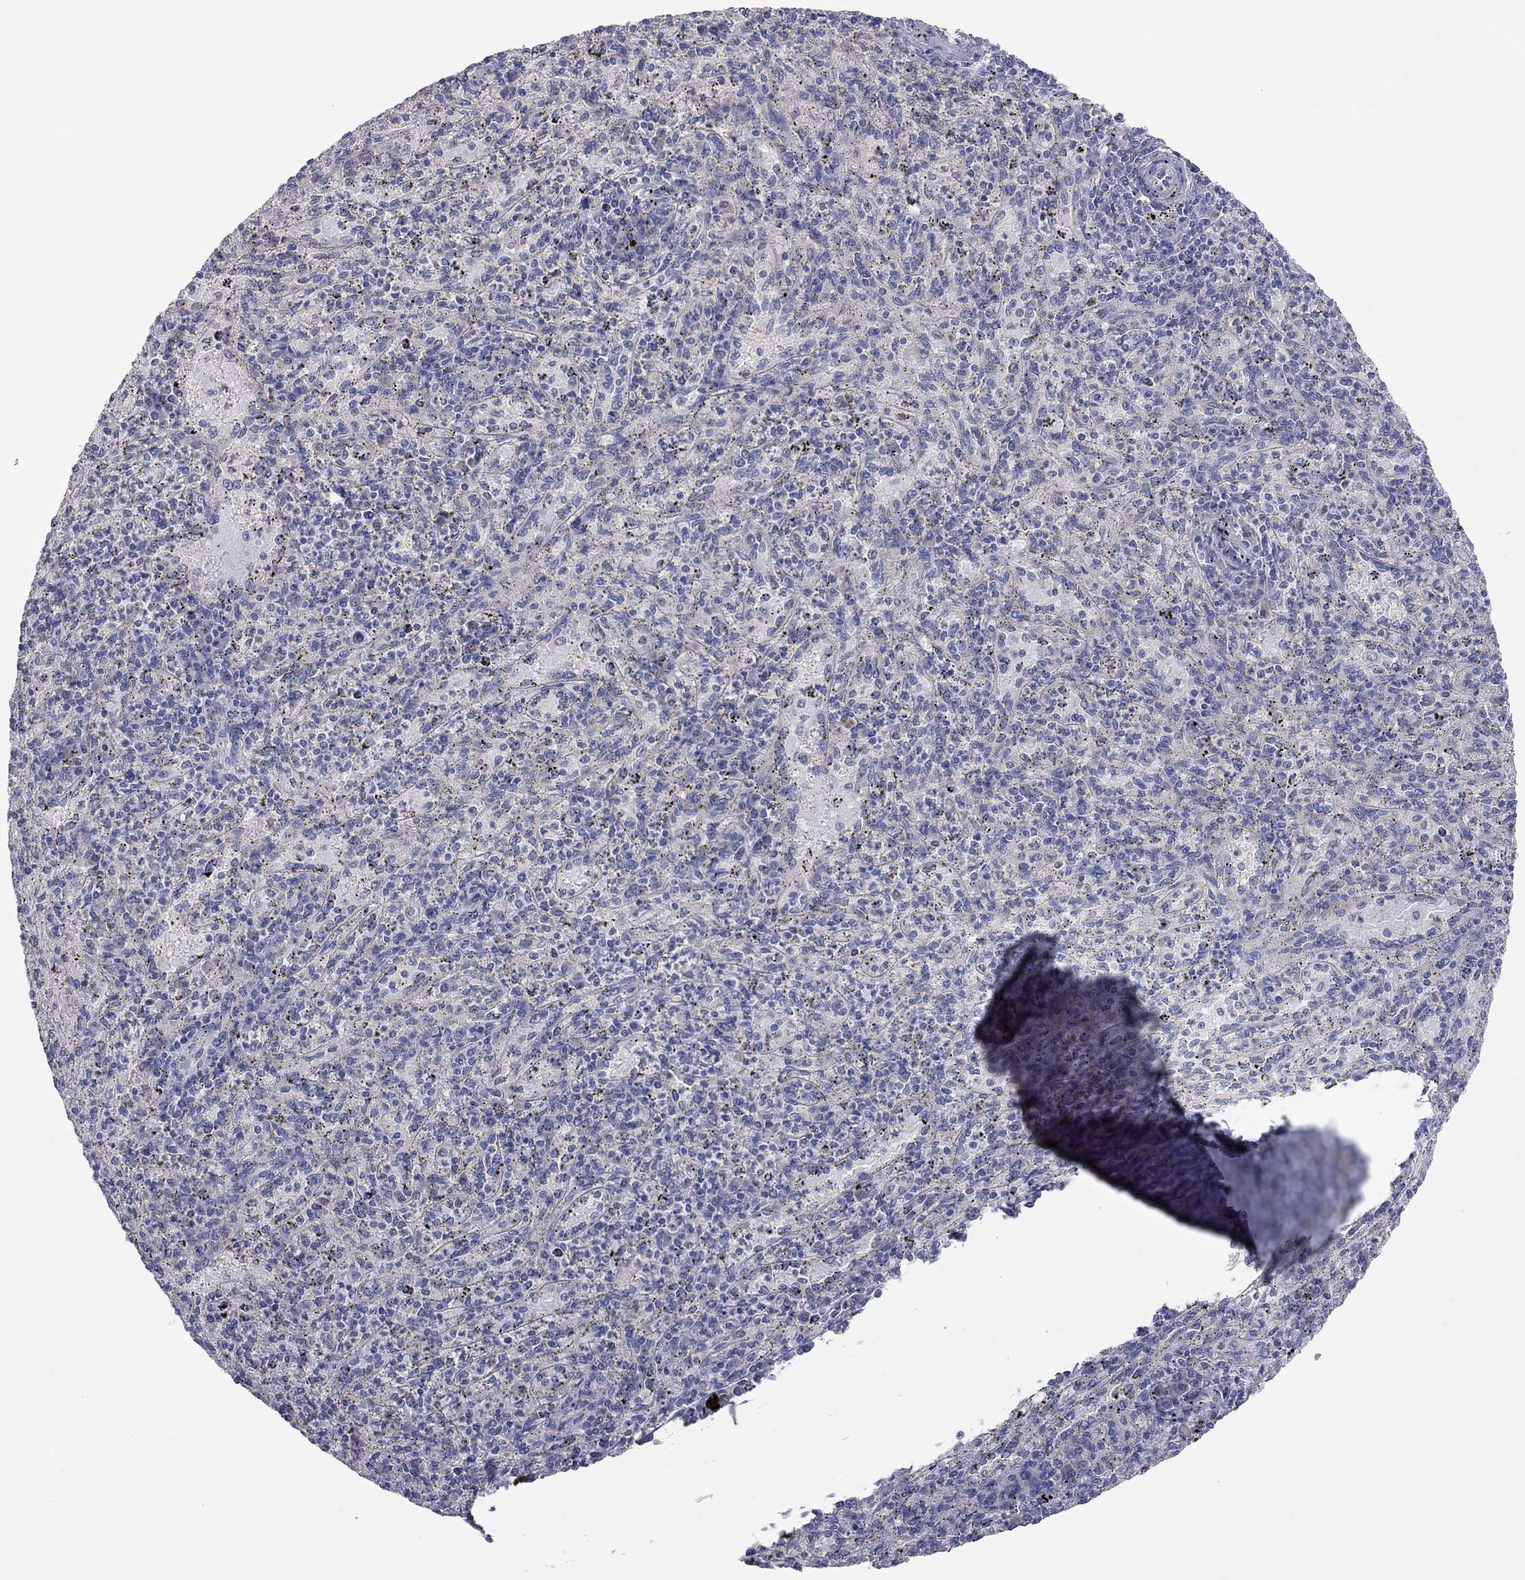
{"staining": {"intensity": "negative", "quantity": "none", "location": "none"}, "tissue": "spleen", "cell_type": "Cells in red pulp", "image_type": "normal", "snomed": [{"axis": "morphology", "description": "Normal tissue, NOS"}, {"axis": "topography", "description": "Spleen"}], "caption": "Immunohistochemical staining of normal human spleen displays no significant positivity in cells in red pulp.", "gene": "KCNB1", "patient": {"sex": "male", "age": 60}}